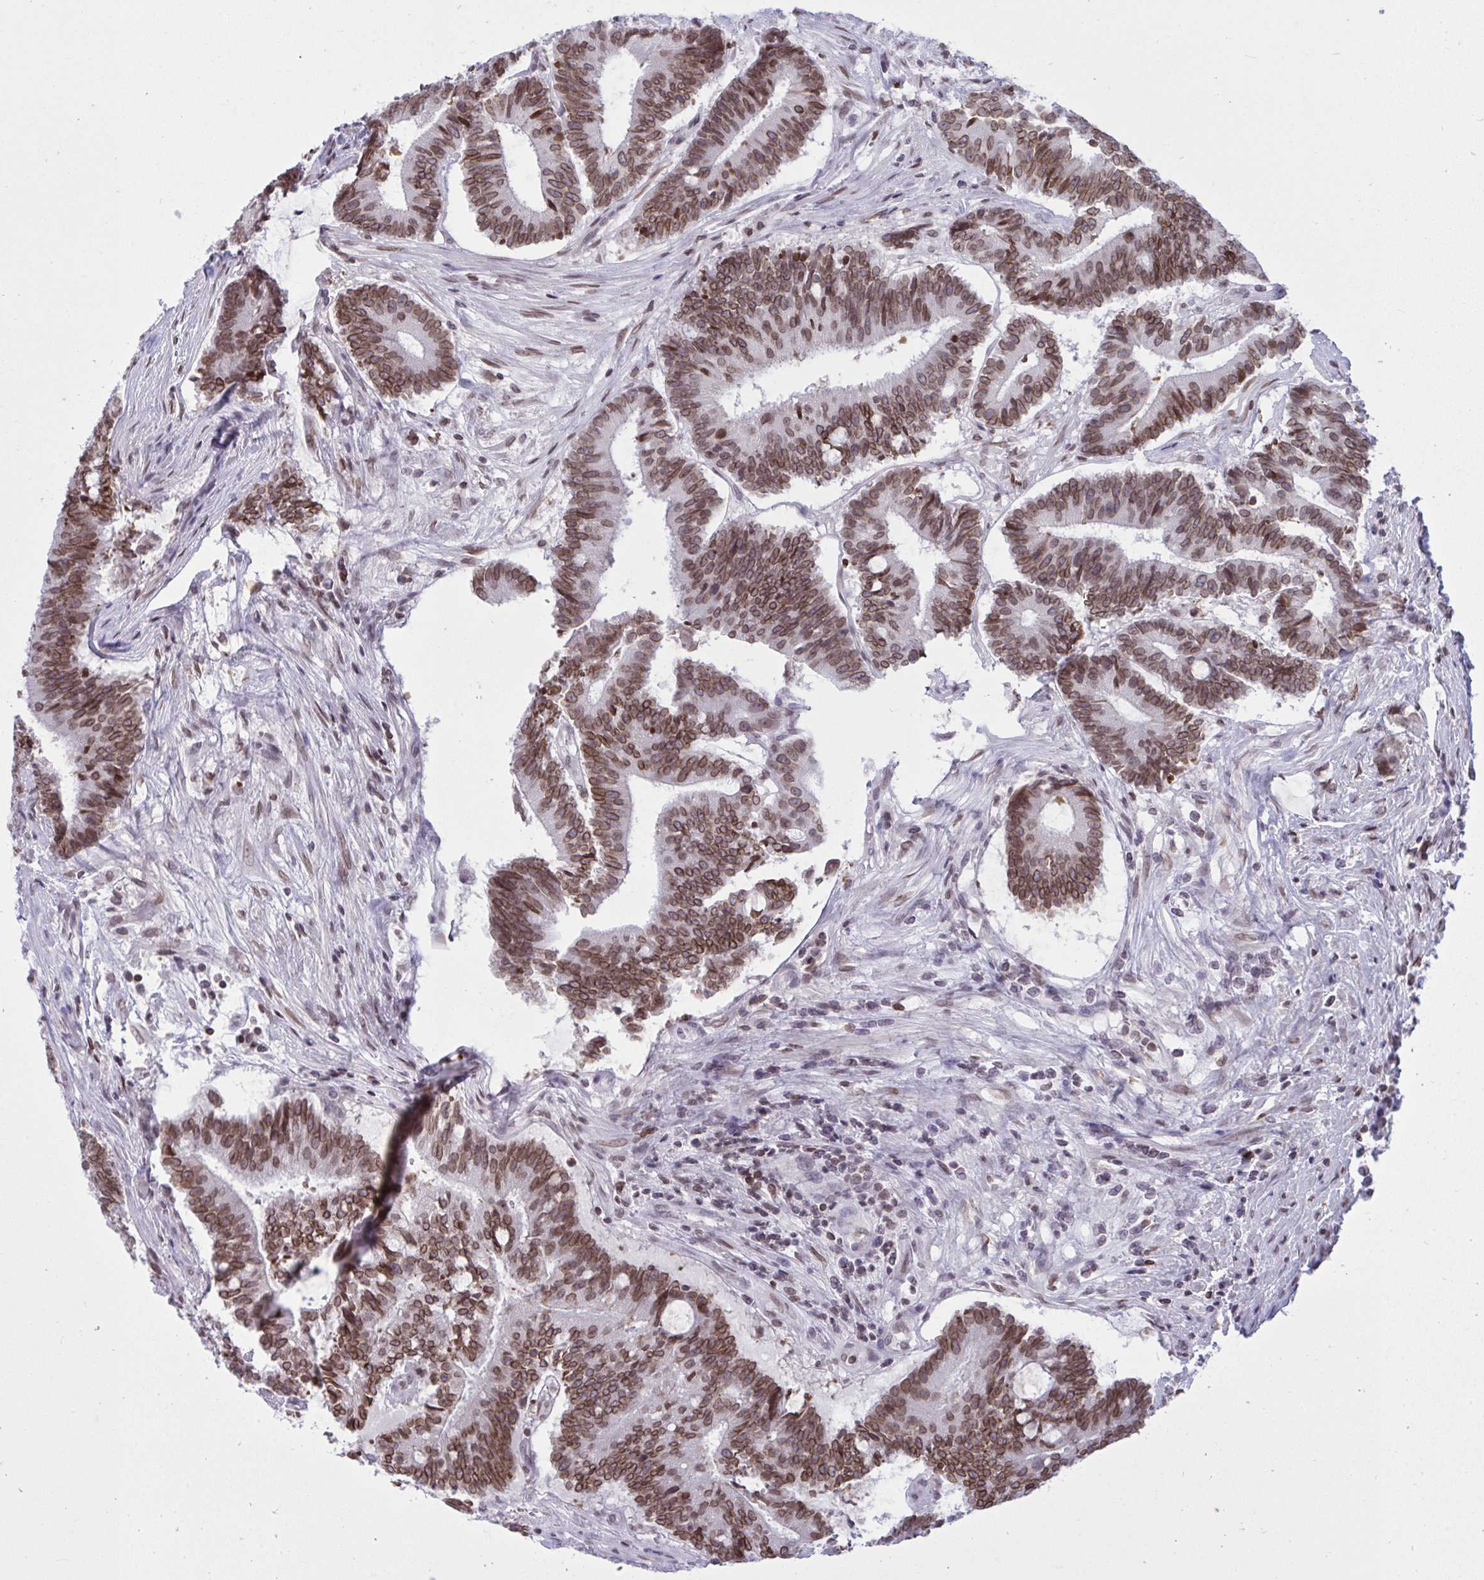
{"staining": {"intensity": "moderate", "quantity": ">75%", "location": "cytoplasmic/membranous,nuclear"}, "tissue": "colorectal cancer", "cell_type": "Tumor cells", "image_type": "cancer", "snomed": [{"axis": "morphology", "description": "Adenocarcinoma, NOS"}, {"axis": "topography", "description": "Colon"}], "caption": "Protein positivity by immunohistochemistry (IHC) reveals moderate cytoplasmic/membranous and nuclear positivity in approximately >75% of tumor cells in colorectal adenocarcinoma. The staining is performed using DAB (3,3'-diaminobenzidine) brown chromogen to label protein expression. The nuclei are counter-stained blue using hematoxylin.", "gene": "LMNB2", "patient": {"sex": "female", "age": 43}}